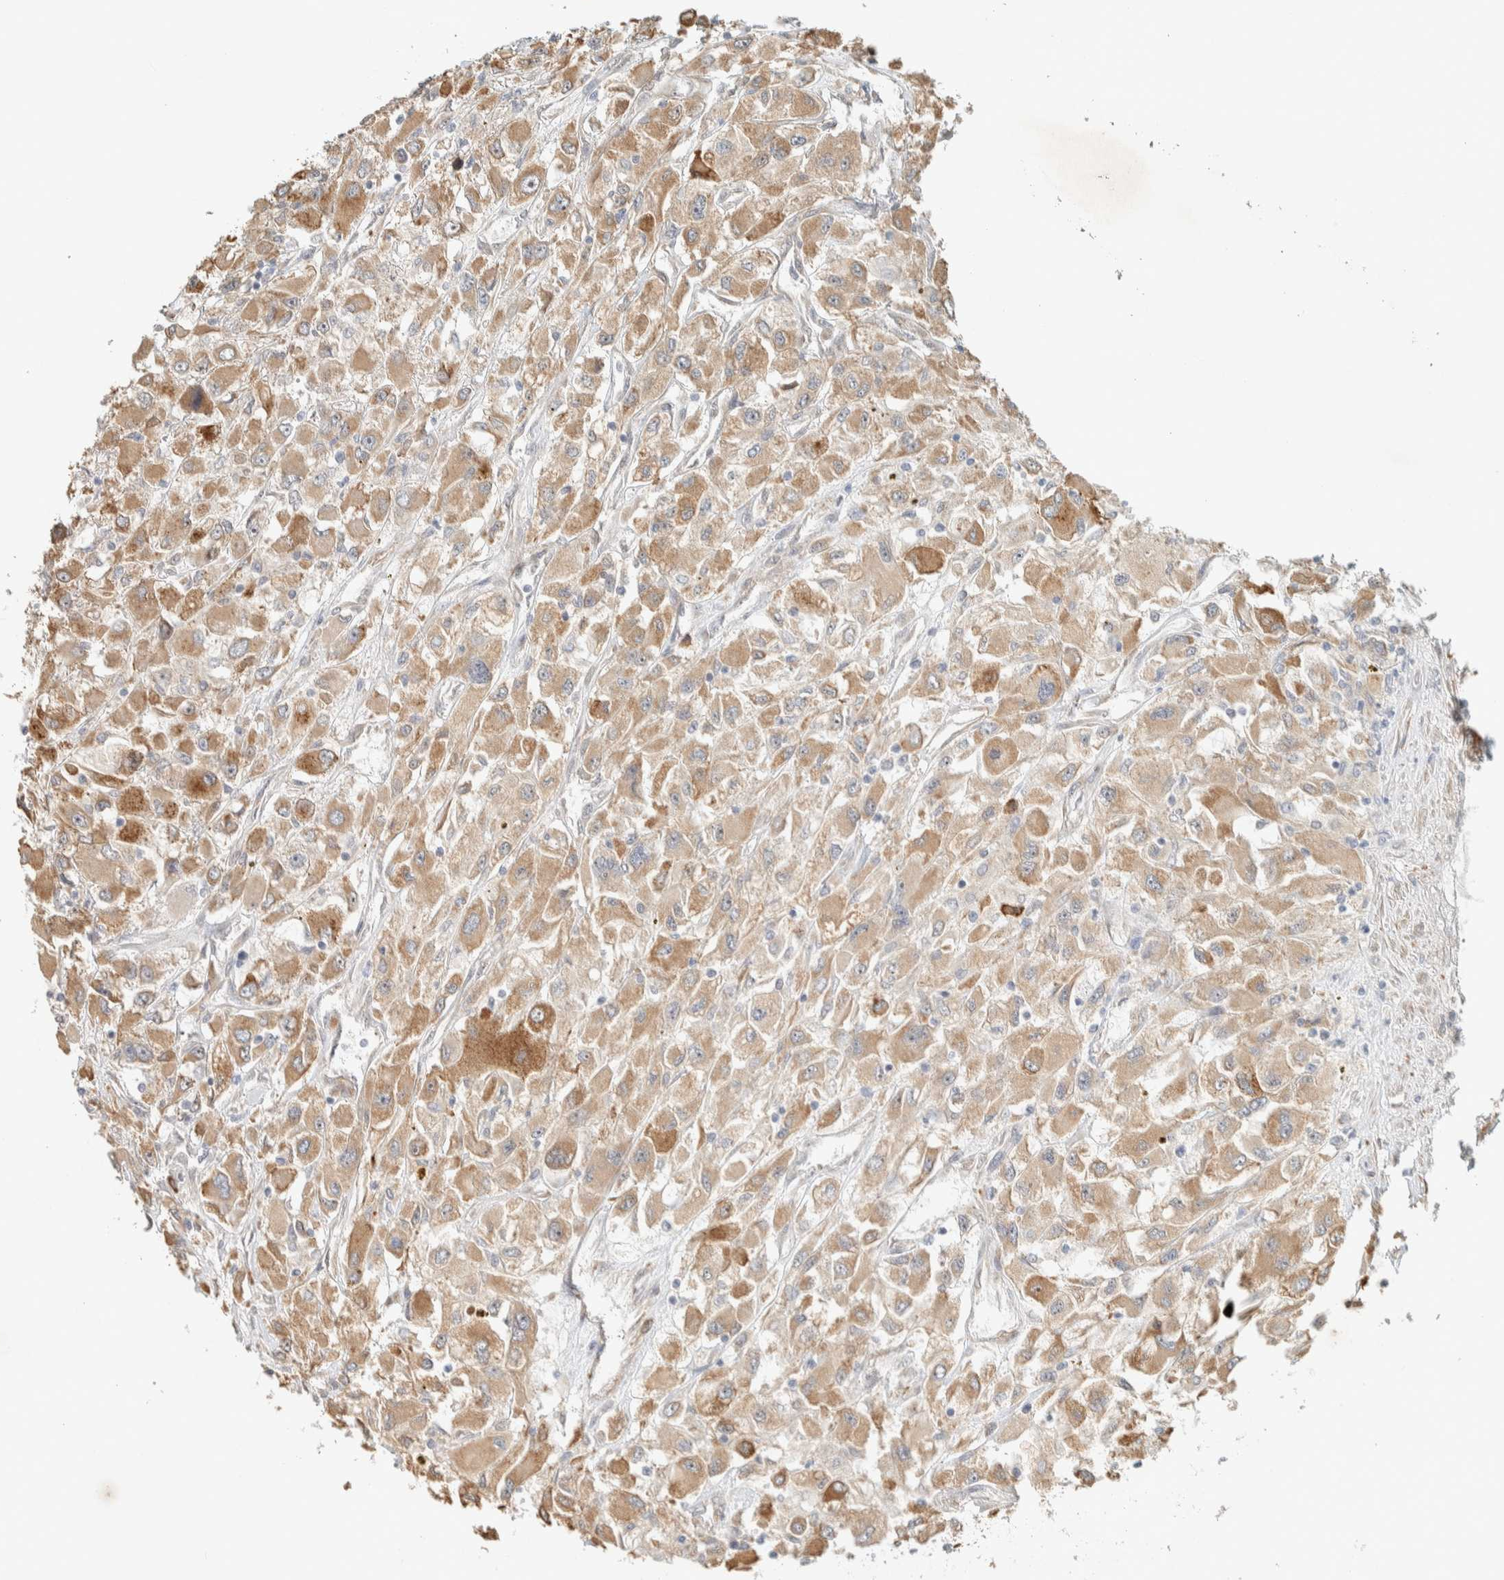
{"staining": {"intensity": "moderate", "quantity": ">75%", "location": "cytoplasmic/membranous"}, "tissue": "renal cancer", "cell_type": "Tumor cells", "image_type": "cancer", "snomed": [{"axis": "morphology", "description": "Adenocarcinoma, NOS"}, {"axis": "topography", "description": "Kidney"}], "caption": "Moderate cytoplasmic/membranous positivity is appreciated in approximately >75% of tumor cells in renal cancer.", "gene": "KLHL40", "patient": {"sex": "female", "age": 52}}